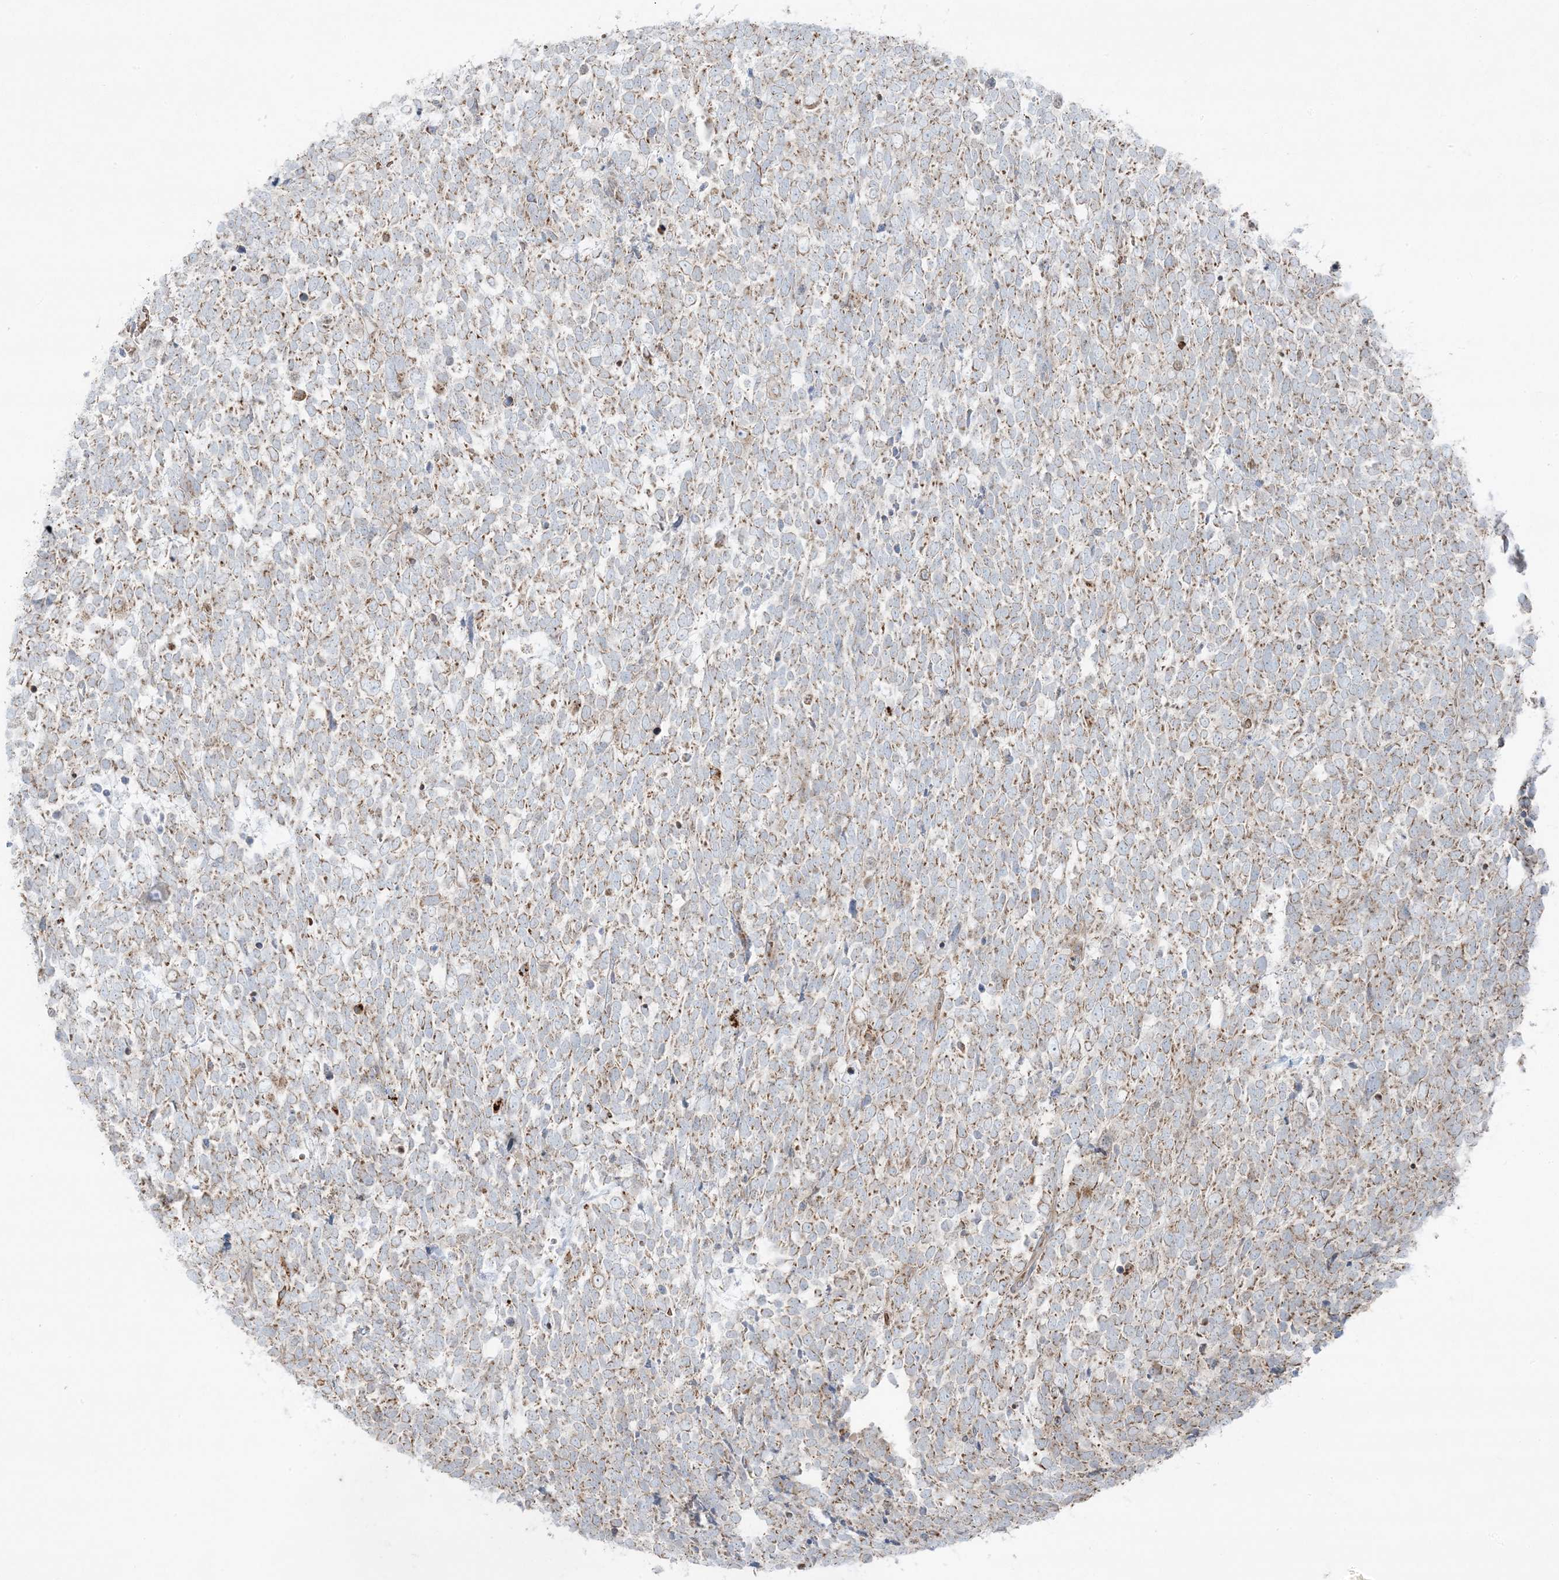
{"staining": {"intensity": "weak", "quantity": ">75%", "location": "cytoplasmic/membranous"}, "tissue": "urothelial cancer", "cell_type": "Tumor cells", "image_type": "cancer", "snomed": [{"axis": "morphology", "description": "Urothelial carcinoma, High grade"}, {"axis": "topography", "description": "Urinary bladder"}], "caption": "A high-resolution image shows IHC staining of high-grade urothelial carcinoma, which reveals weak cytoplasmic/membranous expression in about >75% of tumor cells.", "gene": "PIK3R4", "patient": {"sex": "female", "age": 82}}